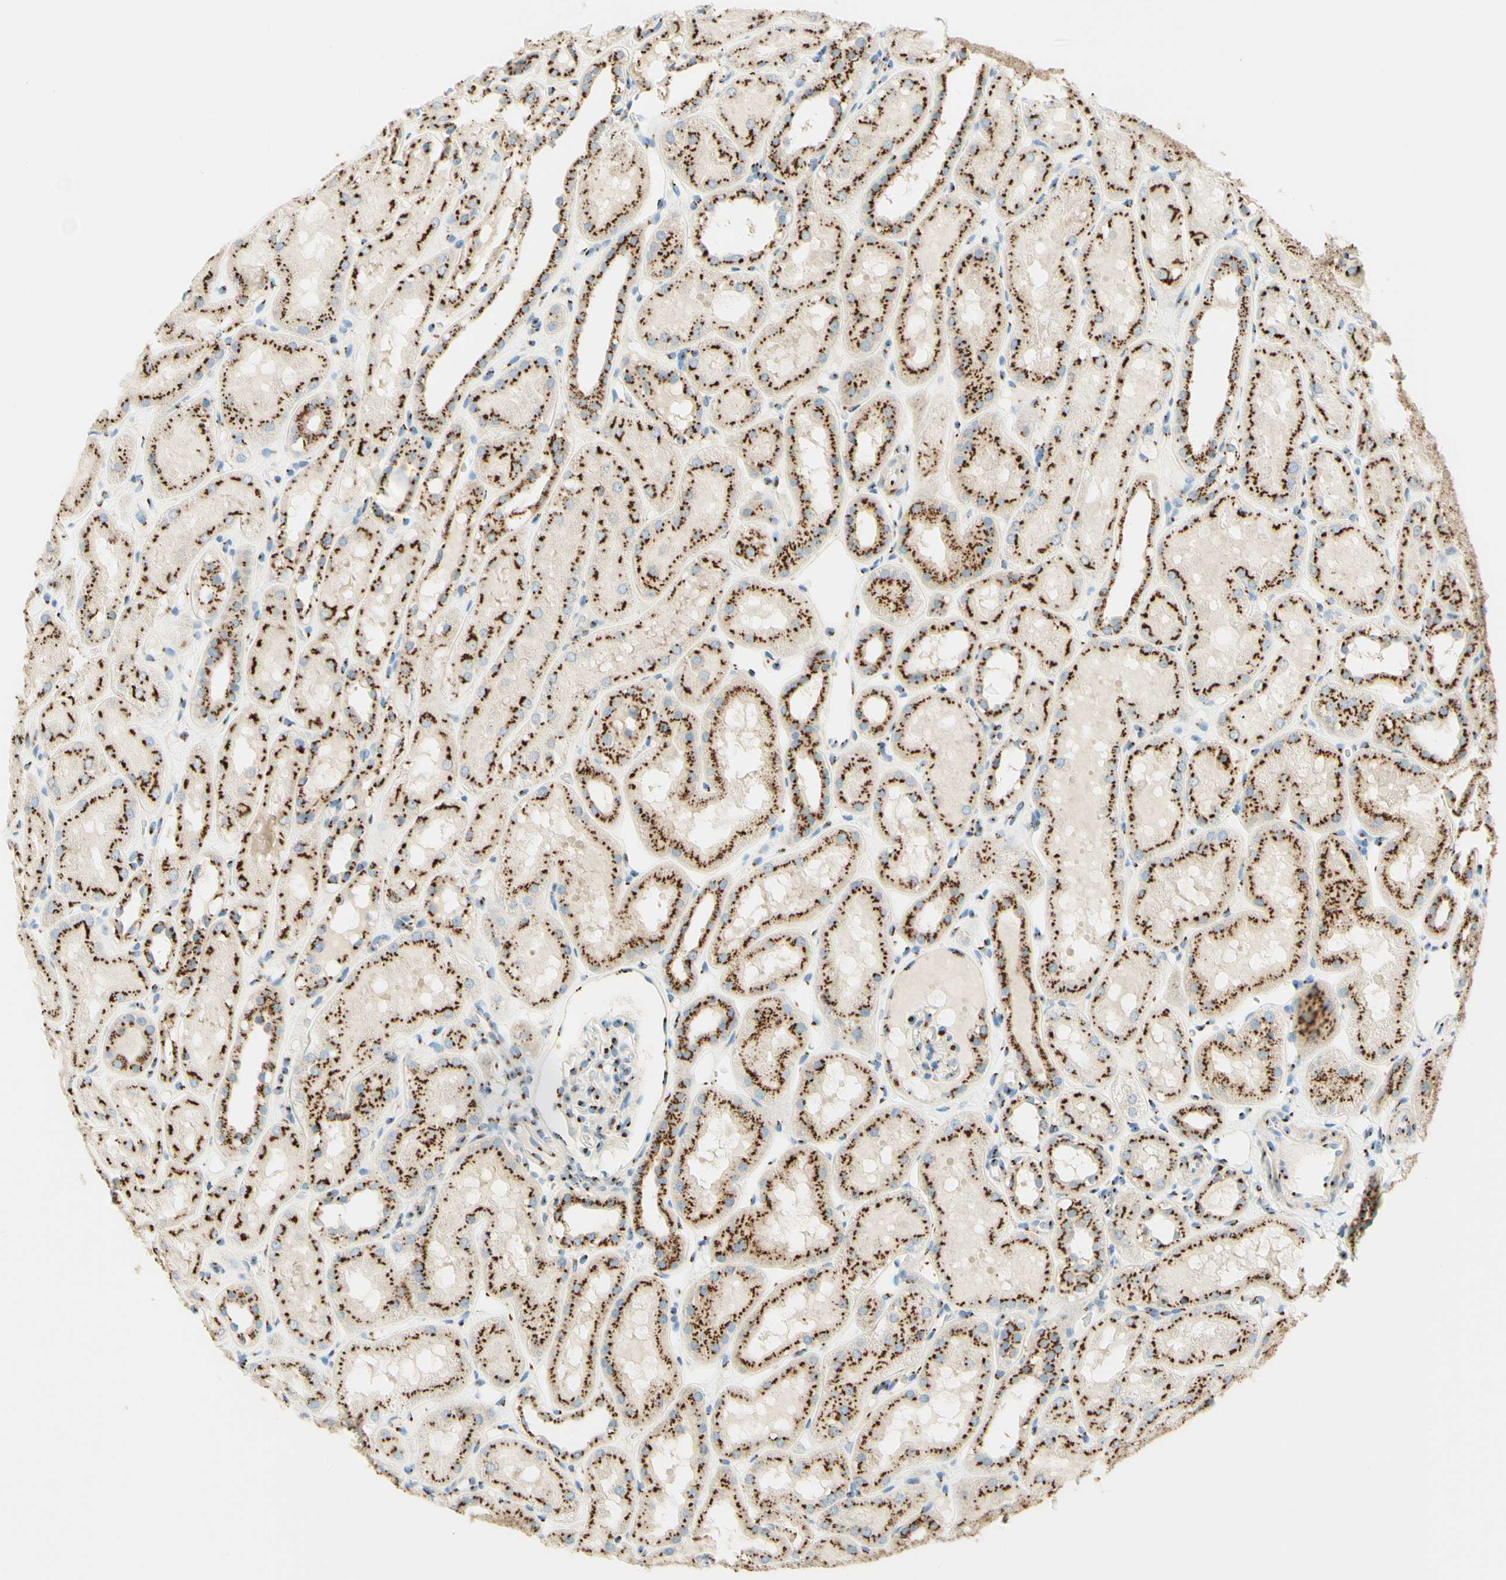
{"staining": {"intensity": "strong", "quantity": ">75%", "location": "cytoplasmic/membranous"}, "tissue": "kidney", "cell_type": "Cells in glomeruli", "image_type": "normal", "snomed": [{"axis": "morphology", "description": "Normal tissue, NOS"}, {"axis": "topography", "description": "Kidney"}, {"axis": "topography", "description": "Urinary bladder"}], "caption": "Immunohistochemistry (IHC) micrograph of benign kidney: human kidney stained using immunohistochemistry (IHC) demonstrates high levels of strong protein expression localized specifically in the cytoplasmic/membranous of cells in glomeruli, appearing as a cytoplasmic/membranous brown color.", "gene": "GOLGB1", "patient": {"sex": "male", "age": 16}}